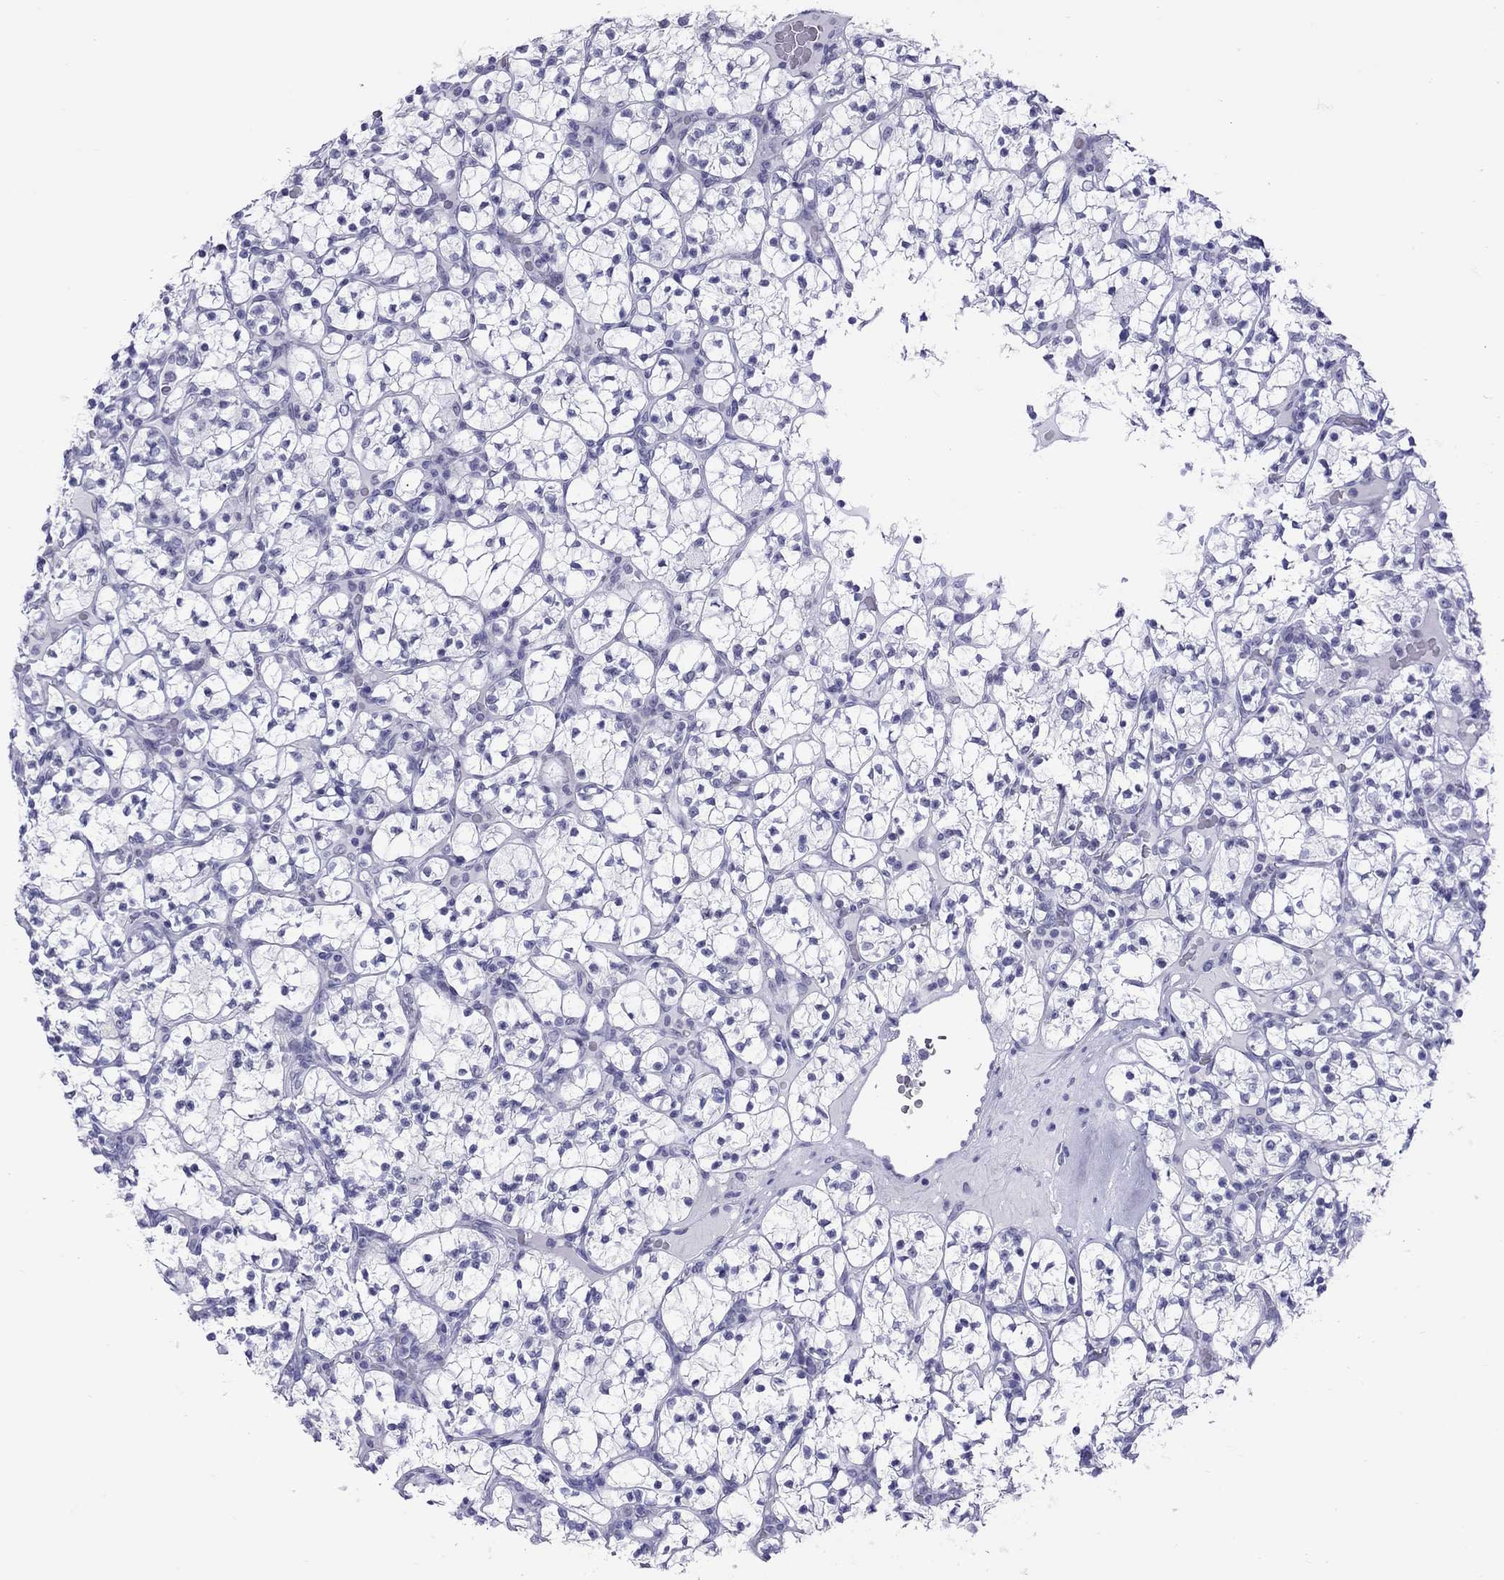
{"staining": {"intensity": "negative", "quantity": "none", "location": "none"}, "tissue": "renal cancer", "cell_type": "Tumor cells", "image_type": "cancer", "snomed": [{"axis": "morphology", "description": "Adenocarcinoma, NOS"}, {"axis": "topography", "description": "Kidney"}], "caption": "High magnification brightfield microscopy of adenocarcinoma (renal) stained with DAB (brown) and counterstained with hematoxylin (blue): tumor cells show no significant positivity.", "gene": "CHRNB3", "patient": {"sex": "female", "age": 89}}